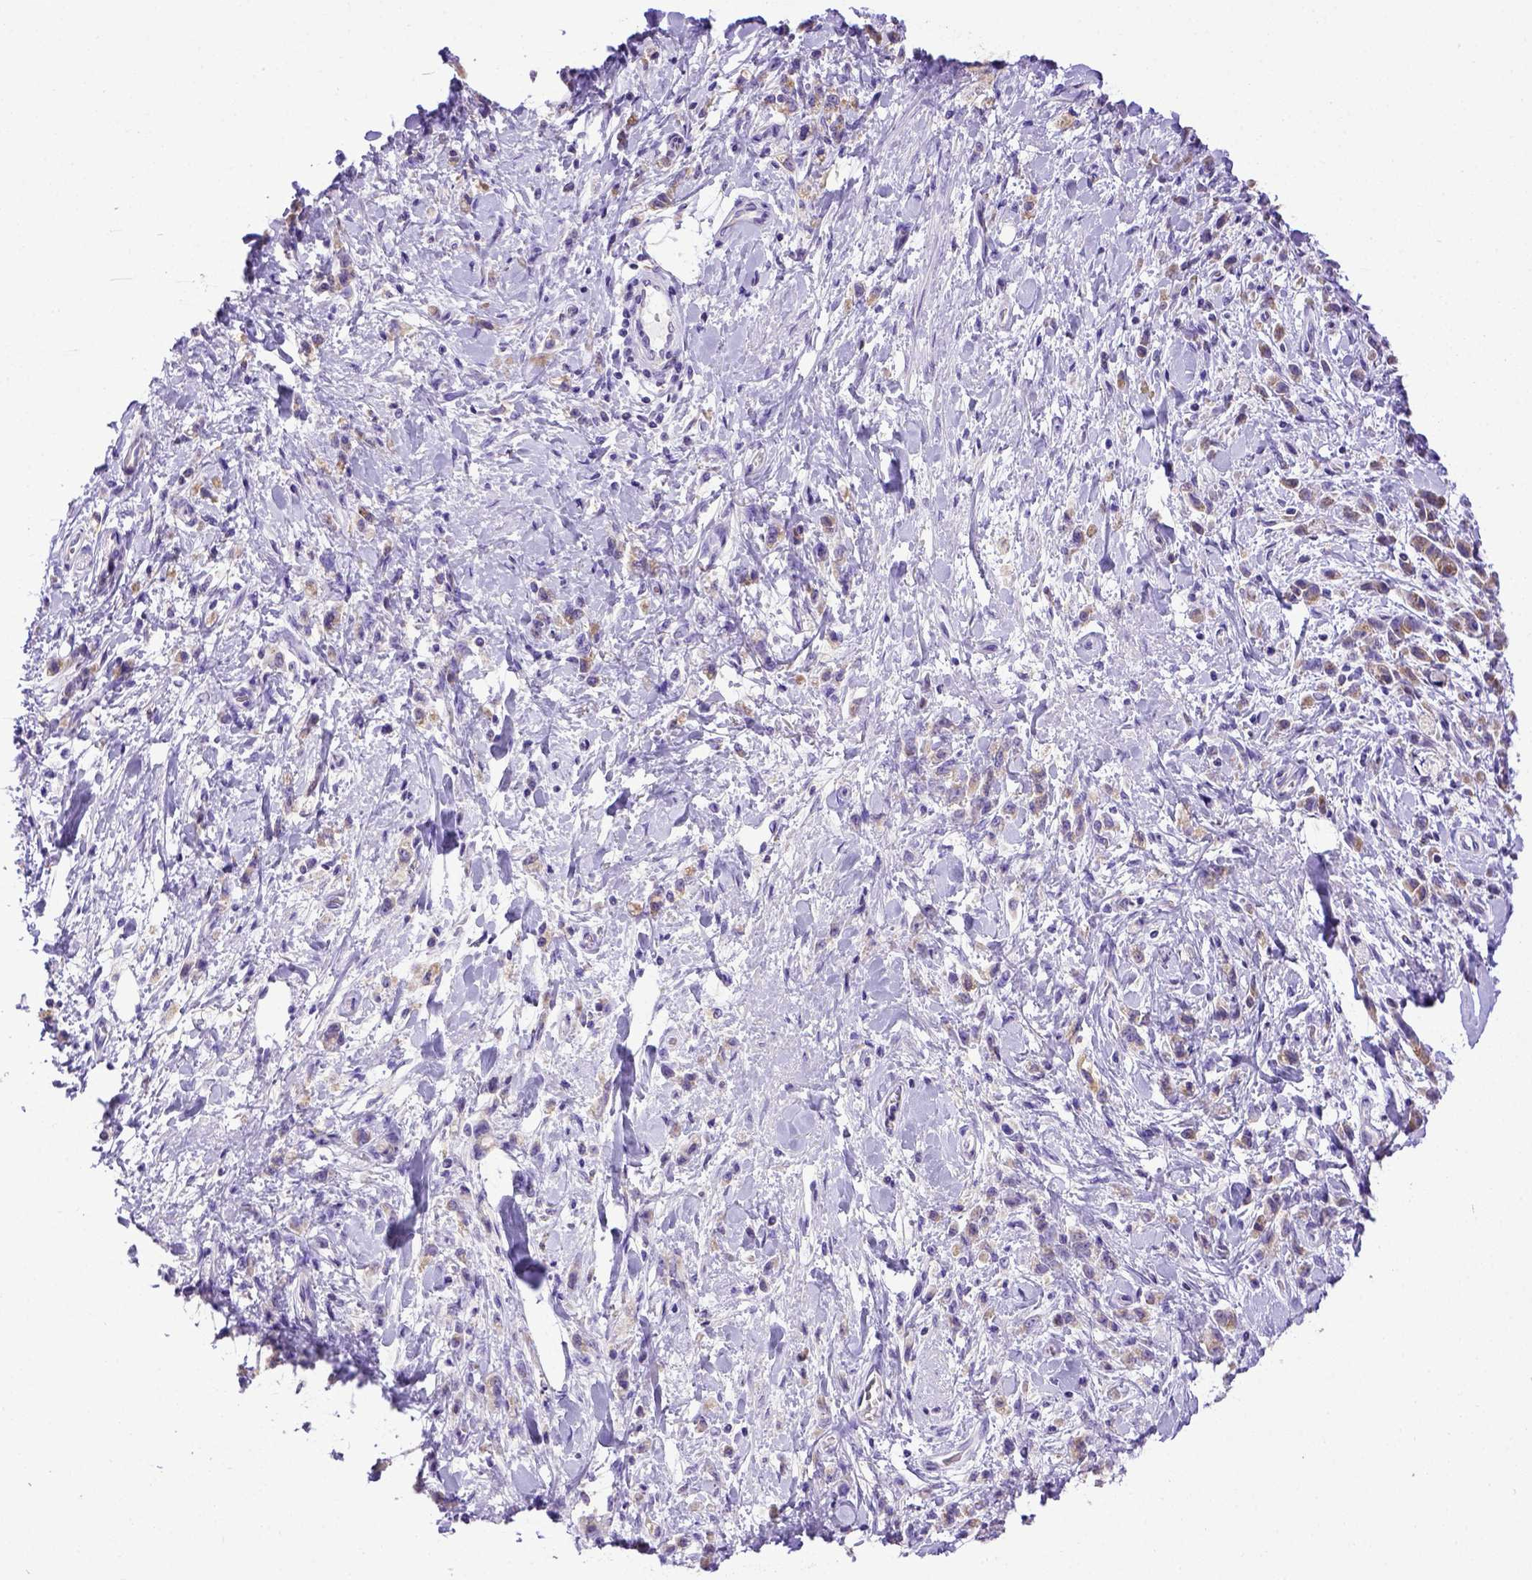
{"staining": {"intensity": "weak", "quantity": "<25%", "location": "cytoplasmic/membranous"}, "tissue": "stomach cancer", "cell_type": "Tumor cells", "image_type": "cancer", "snomed": [{"axis": "morphology", "description": "Adenocarcinoma, NOS"}, {"axis": "topography", "description": "Stomach"}], "caption": "A high-resolution image shows IHC staining of stomach cancer (adenocarcinoma), which reveals no significant positivity in tumor cells.", "gene": "SPEF1", "patient": {"sex": "male", "age": 77}}